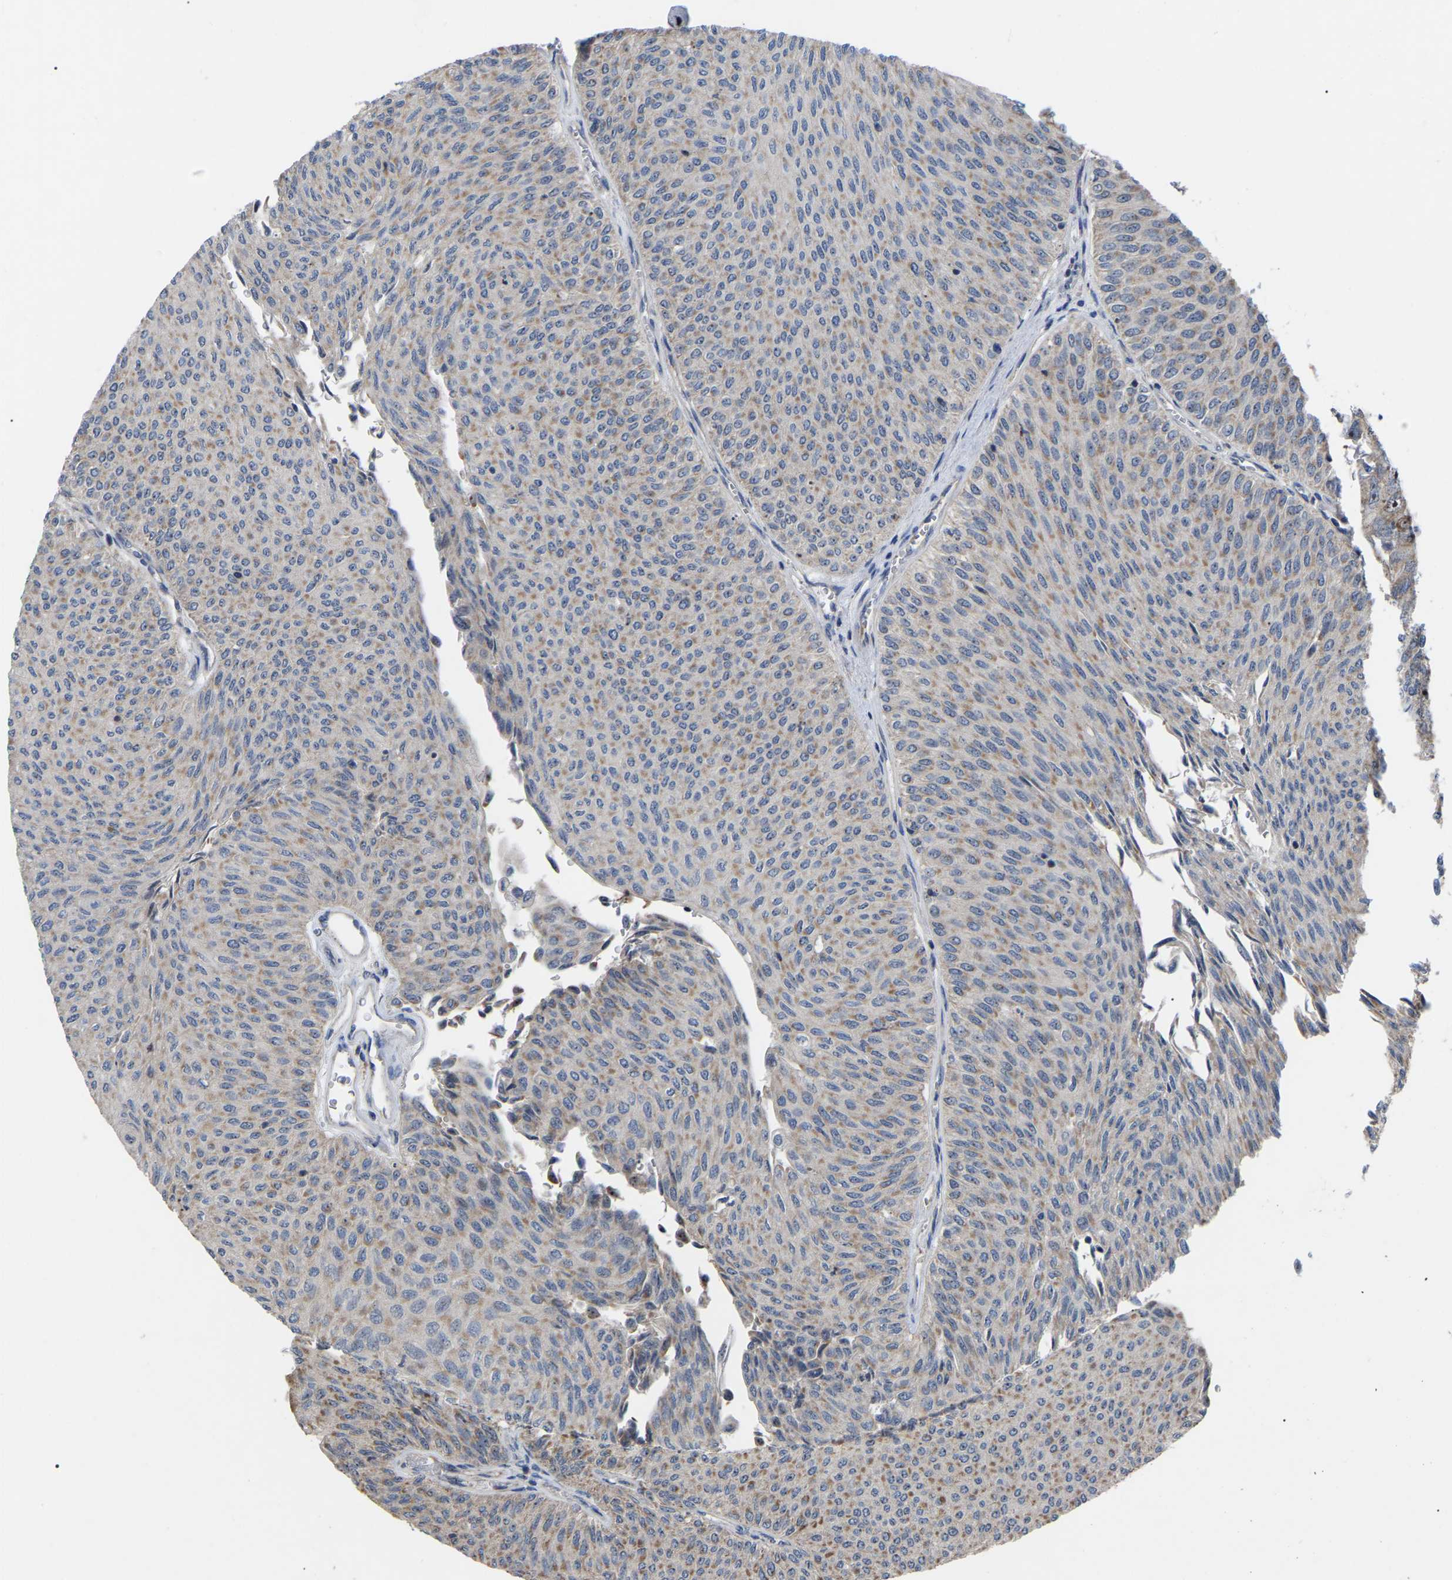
{"staining": {"intensity": "weak", "quantity": ">75%", "location": "cytoplasmic/membranous"}, "tissue": "urothelial cancer", "cell_type": "Tumor cells", "image_type": "cancer", "snomed": [{"axis": "morphology", "description": "Urothelial carcinoma, Low grade"}, {"axis": "topography", "description": "Urinary bladder"}], "caption": "A brown stain shows weak cytoplasmic/membranous expression of a protein in urothelial carcinoma (low-grade) tumor cells. (brown staining indicates protein expression, while blue staining denotes nuclei).", "gene": "NOP53", "patient": {"sex": "male", "age": 78}}